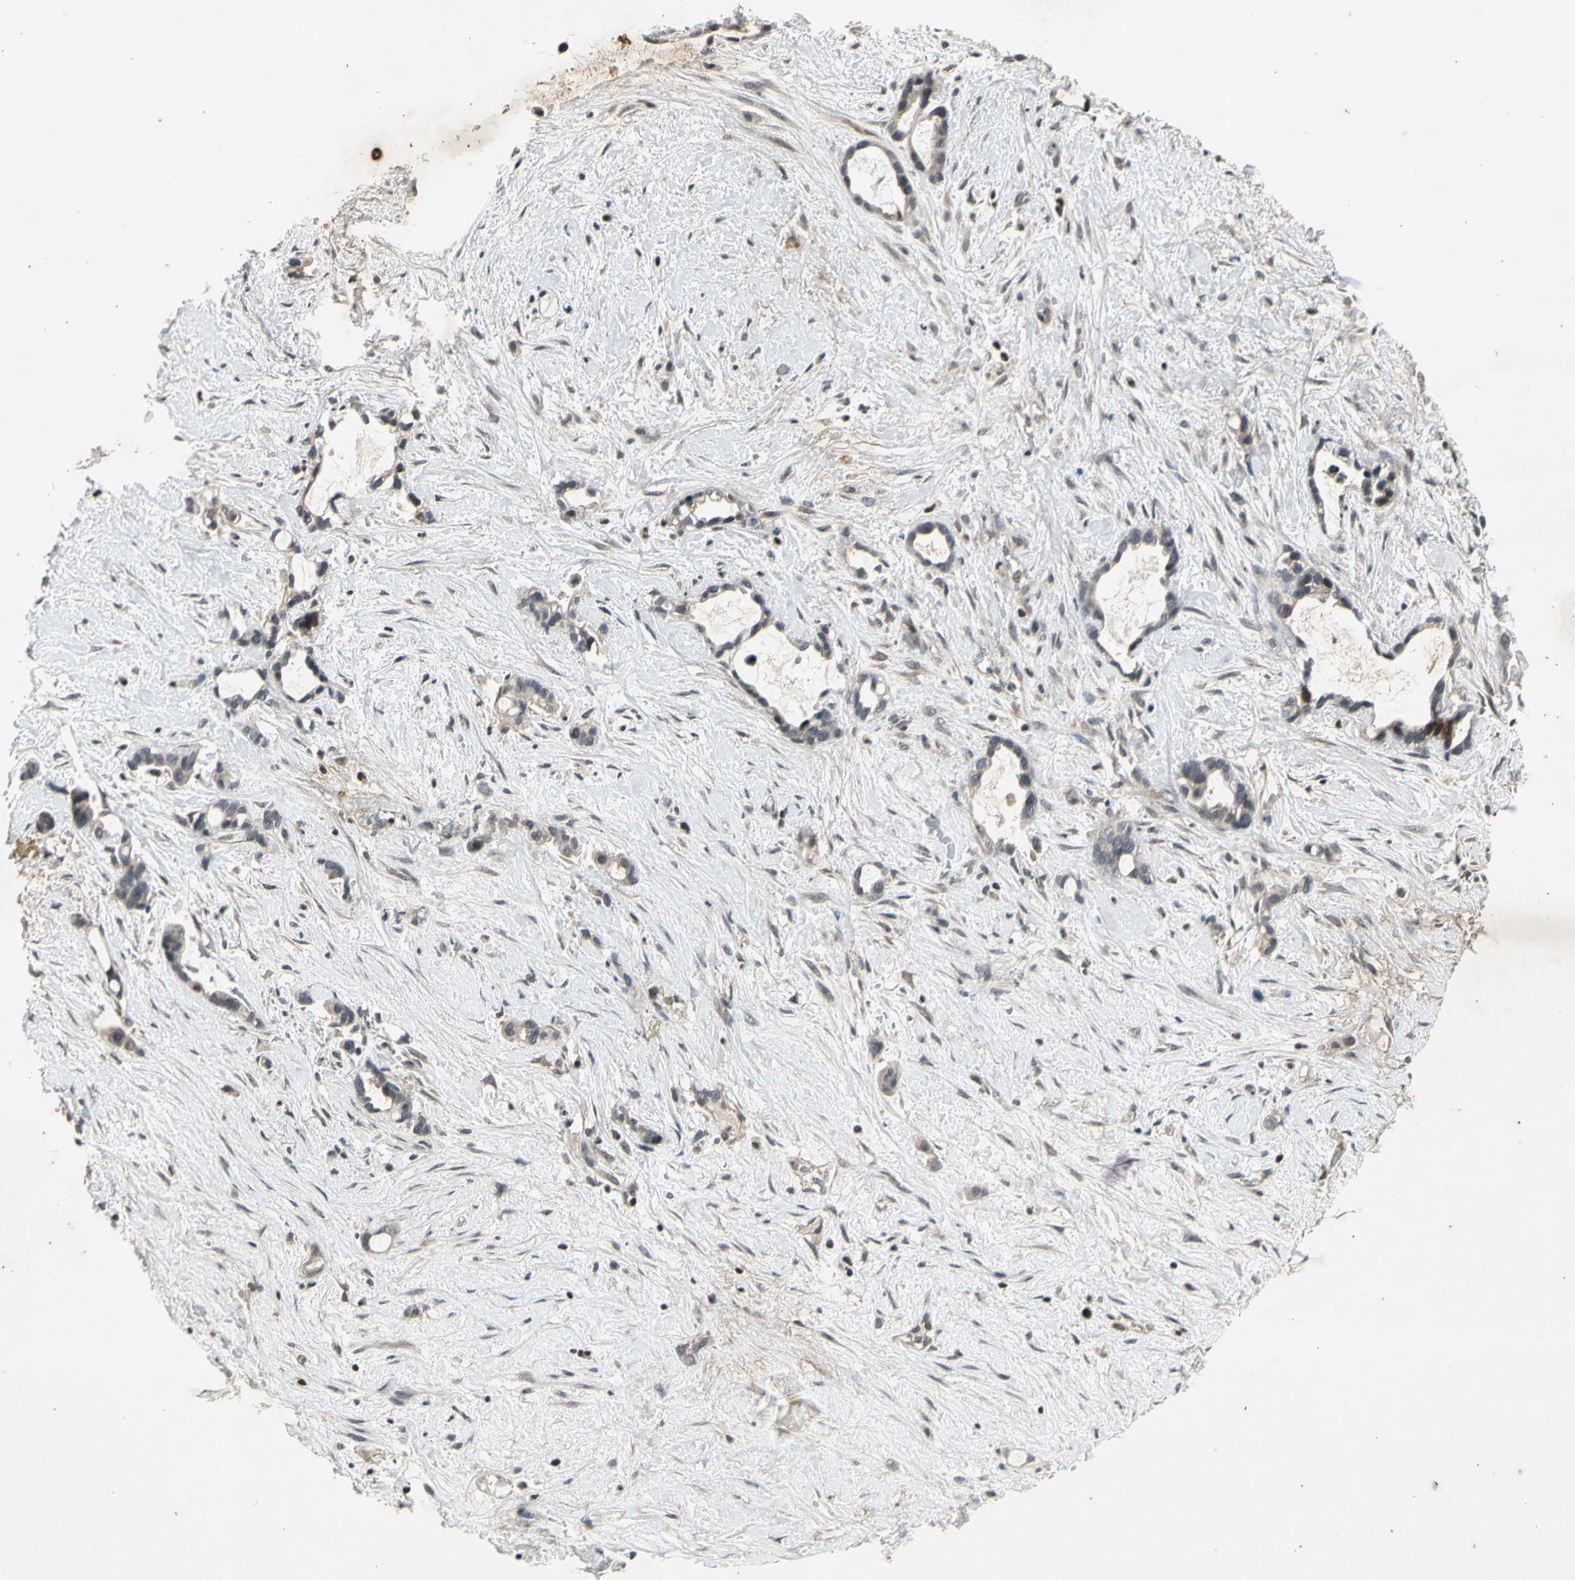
{"staining": {"intensity": "weak", "quantity": "25%-75%", "location": "cytoplasmic/membranous"}, "tissue": "liver cancer", "cell_type": "Tumor cells", "image_type": "cancer", "snomed": [{"axis": "morphology", "description": "Cholangiocarcinoma"}, {"axis": "topography", "description": "Liver"}], "caption": "An IHC histopathology image of tumor tissue is shown. Protein staining in brown labels weak cytoplasmic/membranous positivity in liver cancer within tumor cells.", "gene": "EFNB2", "patient": {"sex": "female", "age": 65}}